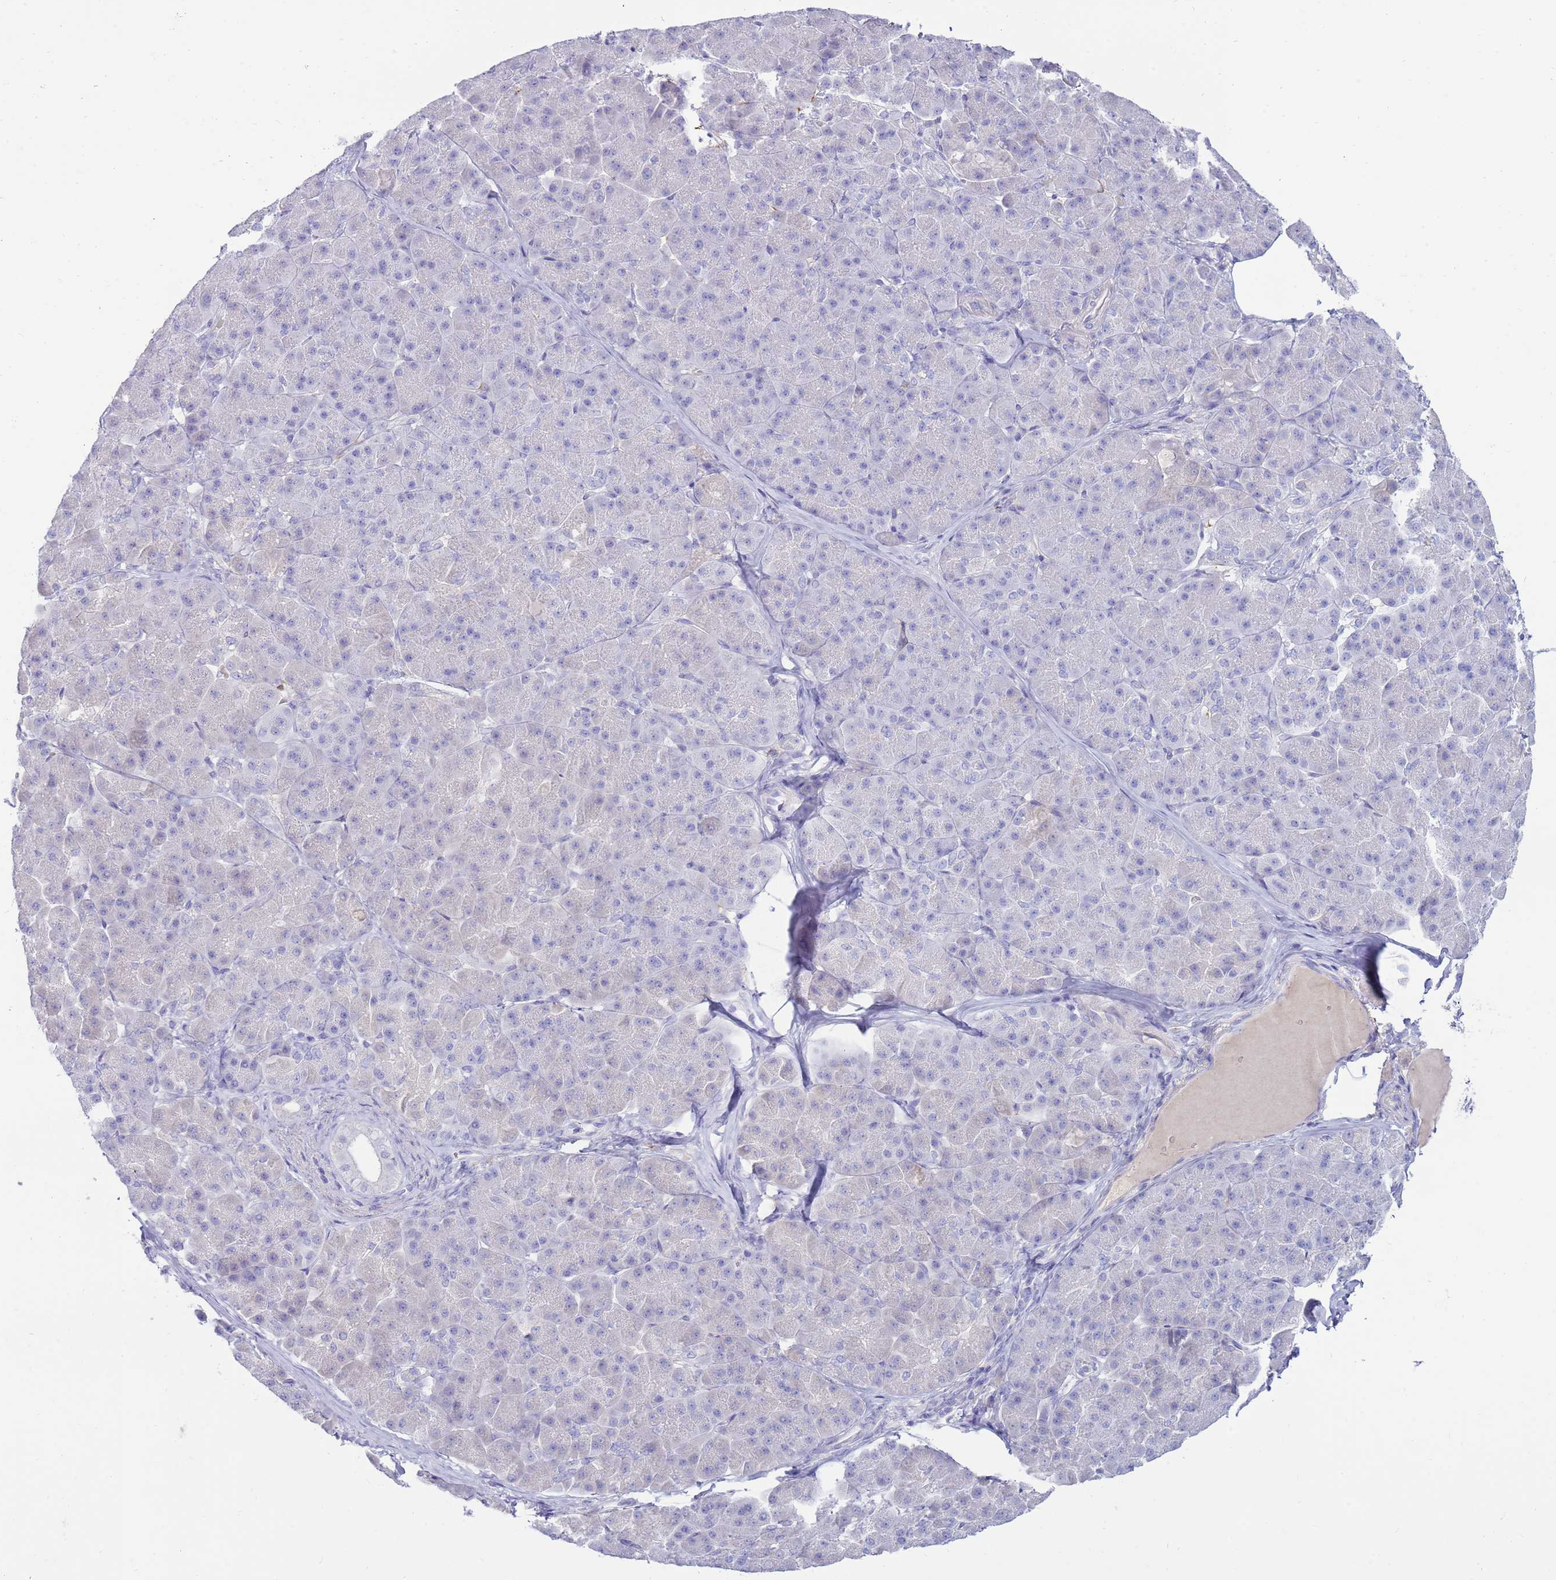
{"staining": {"intensity": "negative", "quantity": "none", "location": "none"}, "tissue": "pancreatic cancer", "cell_type": "Tumor cells", "image_type": "cancer", "snomed": [{"axis": "morphology", "description": "Normal tissue, NOS"}, {"axis": "morphology", "description": "Adenocarcinoma, NOS"}, {"axis": "topography", "description": "Pancreas"}], "caption": "Protein analysis of adenocarcinoma (pancreatic) shows no significant expression in tumor cells. (Brightfield microscopy of DAB (3,3'-diaminobenzidine) immunohistochemistry at high magnification).", "gene": "EVPLL", "patient": {"sex": "female", "age": 68}}